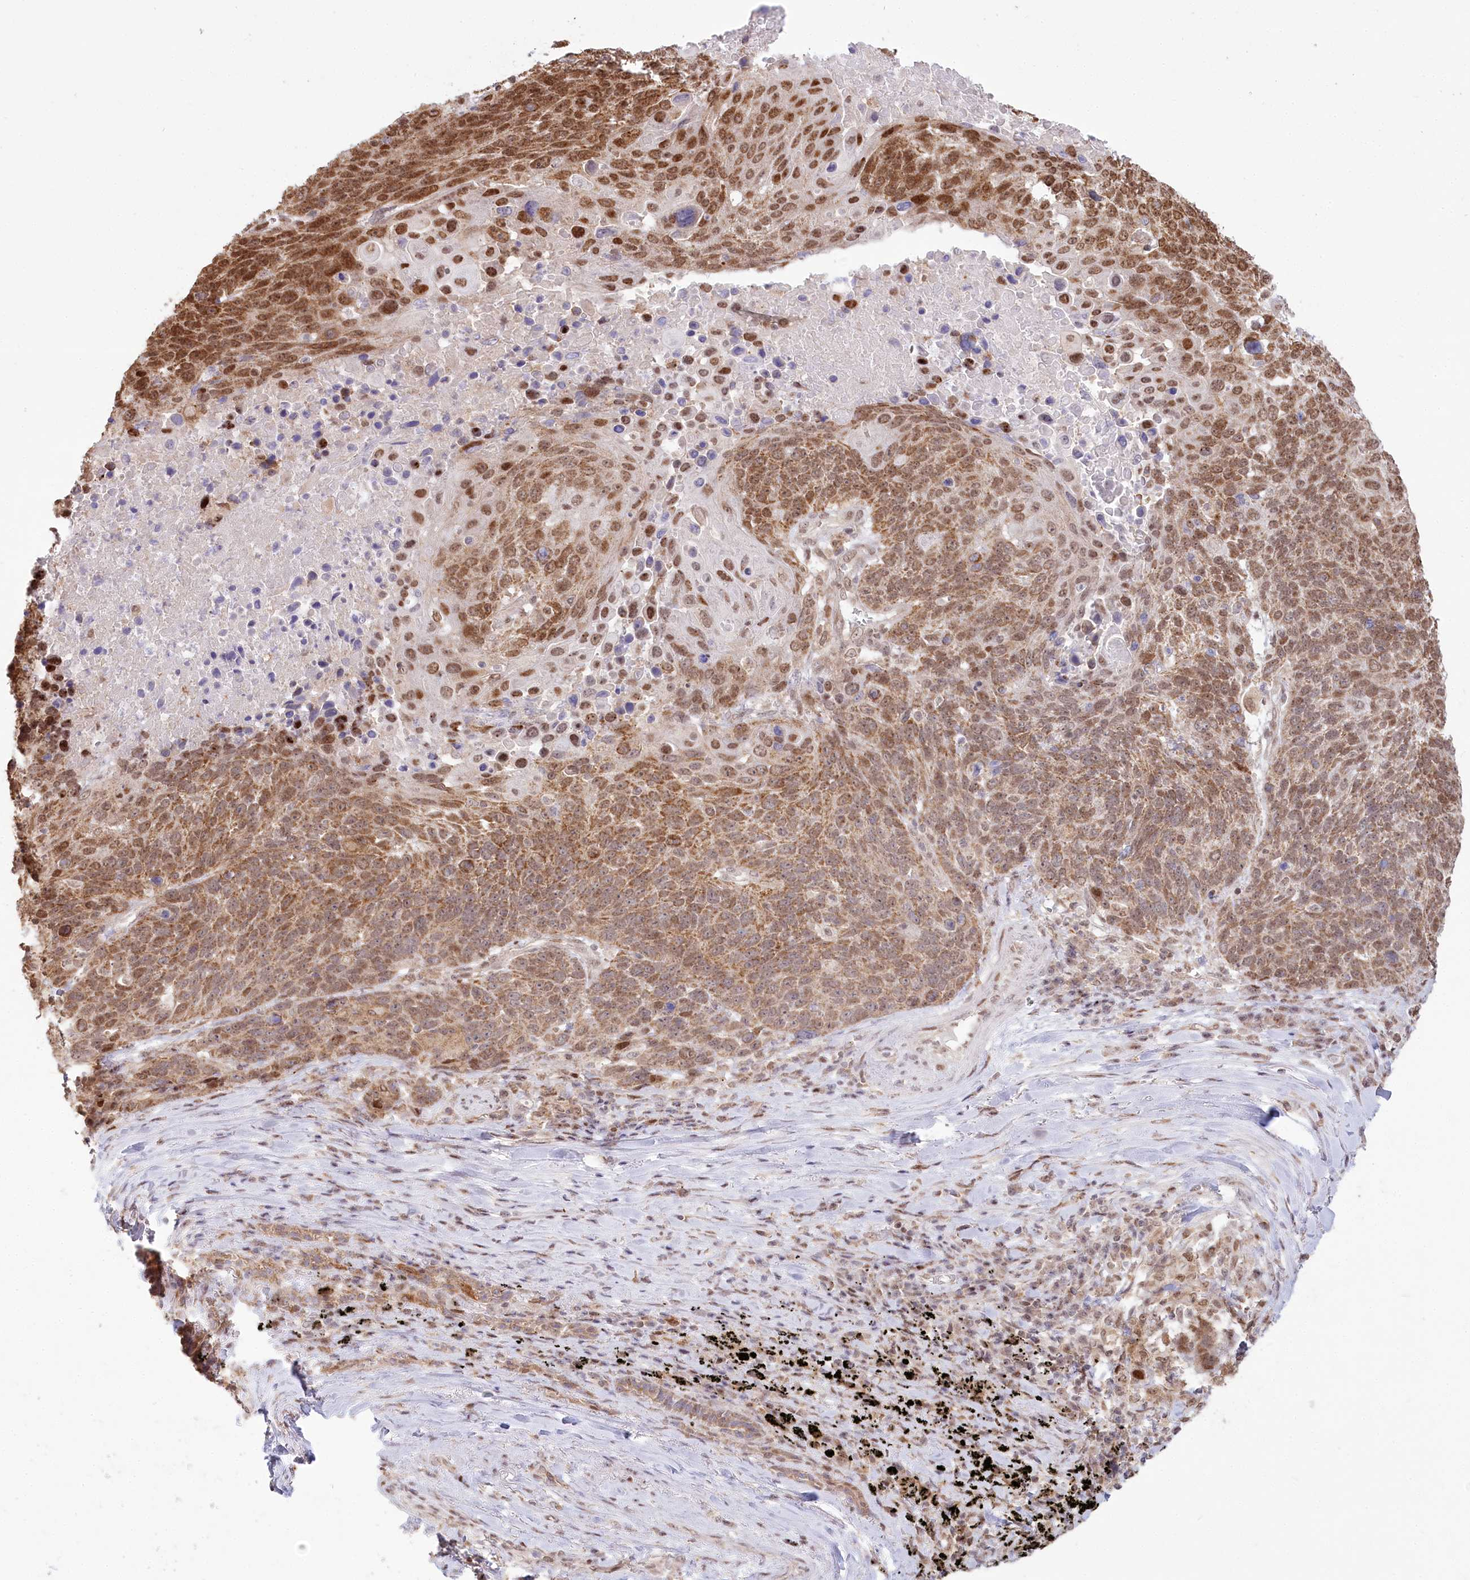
{"staining": {"intensity": "strong", "quantity": ">75%", "location": "cytoplasmic/membranous,nuclear"}, "tissue": "lung cancer", "cell_type": "Tumor cells", "image_type": "cancer", "snomed": [{"axis": "morphology", "description": "Squamous cell carcinoma, NOS"}, {"axis": "topography", "description": "Lung"}], "caption": "Human lung squamous cell carcinoma stained for a protein (brown) reveals strong cytoplasmic/membranous and nuclear positive positivity in about >75% of tumor cells.", "gene": "PYURF", "patient": {"sex": "male", "age": 66}}